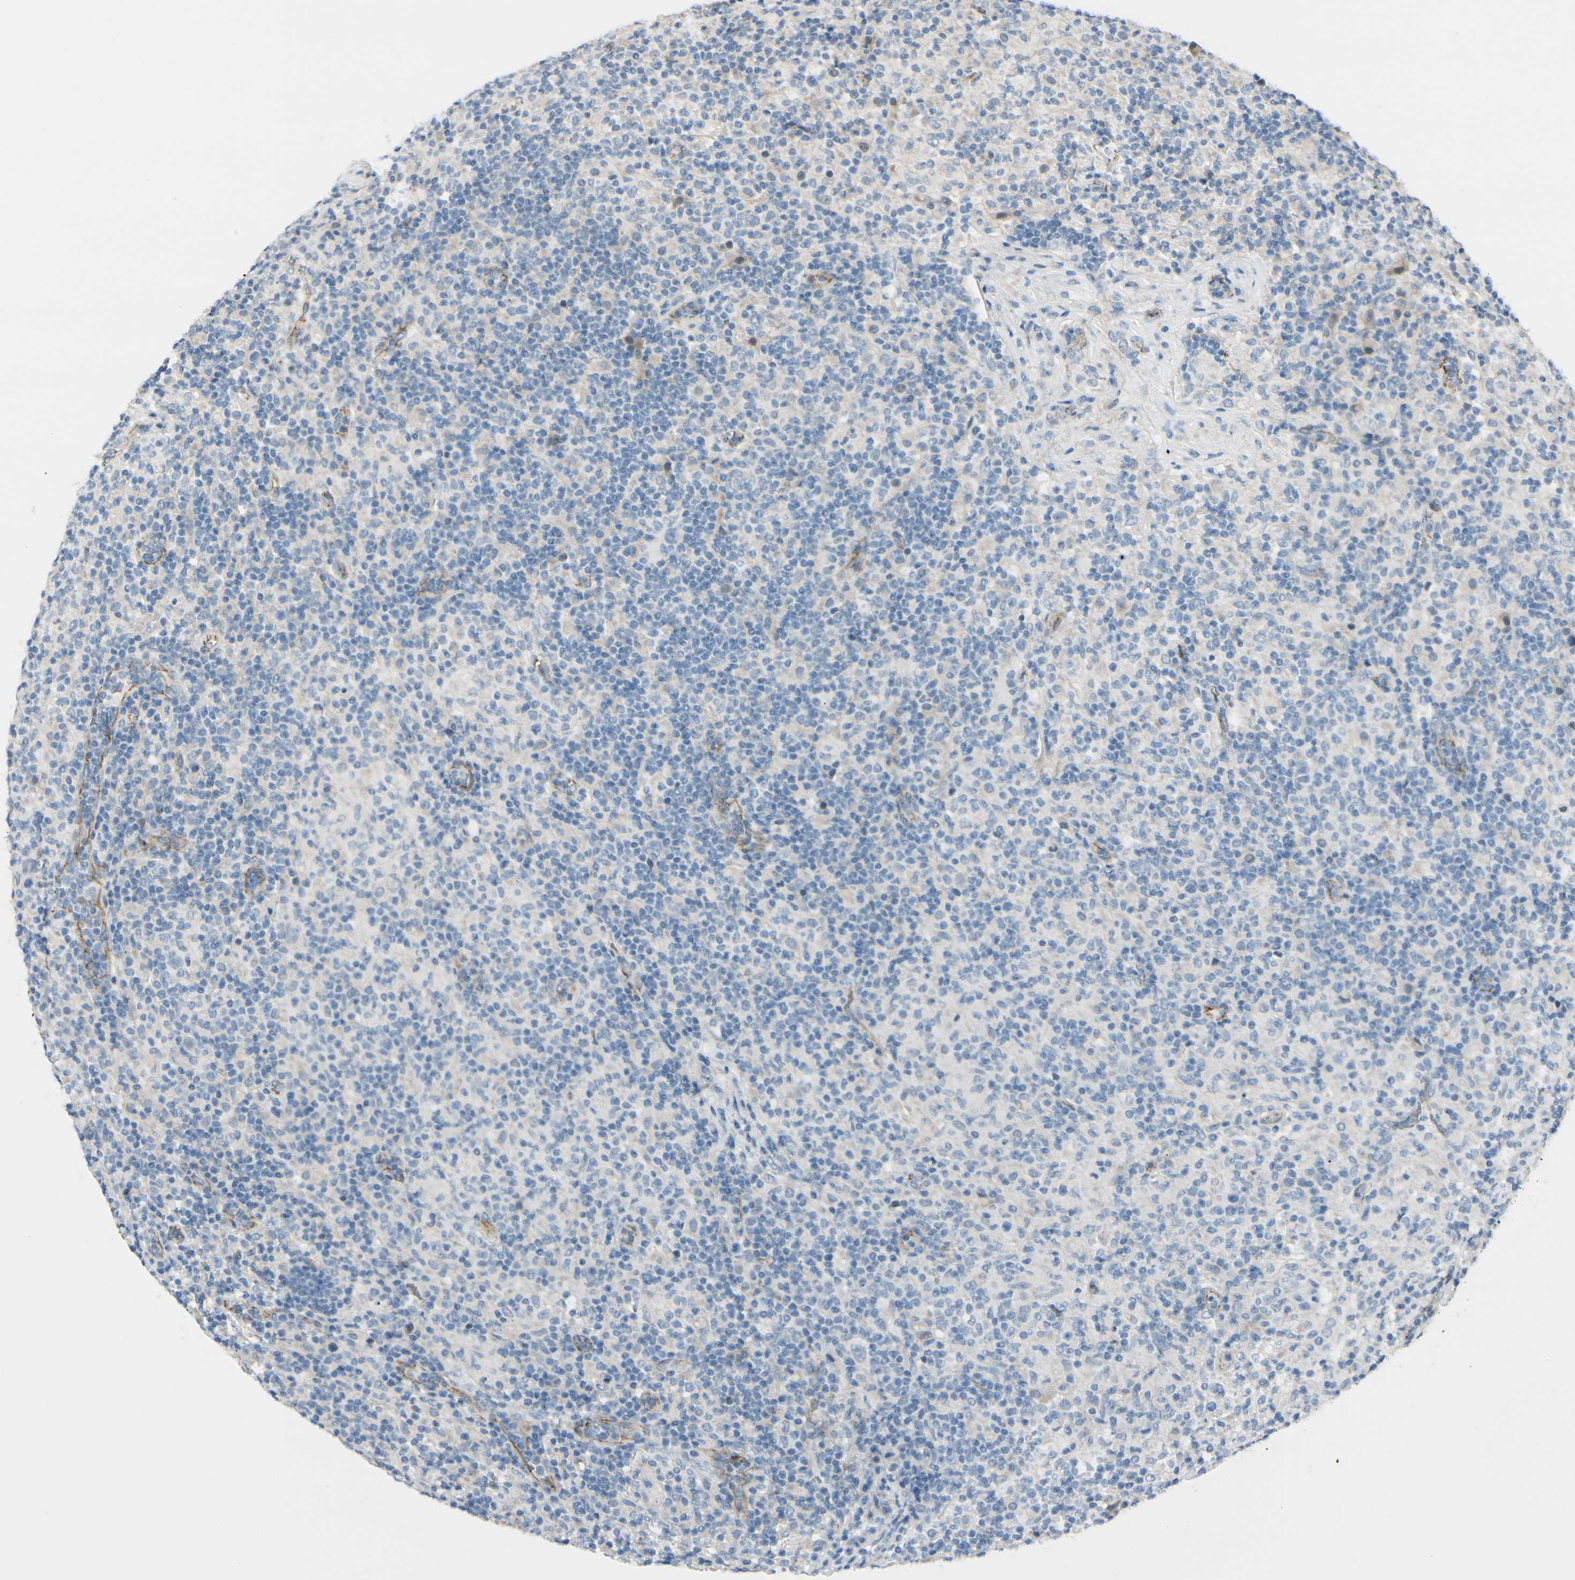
{"staining": {"intensity": "negative", "quantity": "none", "location": "none"}, "tissue": "lymphoma", "cell_type": "Tumor cells", "image_type": "cancer", "snomed": [{"axis": "morphology", "description": "Hodgkin's disease, NOS"}, {"axis": "topography", "description": "Lymph node"}], "caption": "An immunohistochemistry (IHC) image of lymphoma is shown. There is no staining in tumor cells of lymphoma. Nuclei are stained in blue.", "gene": "TJP1", "patient": {"sex": "male", "age": 70}}